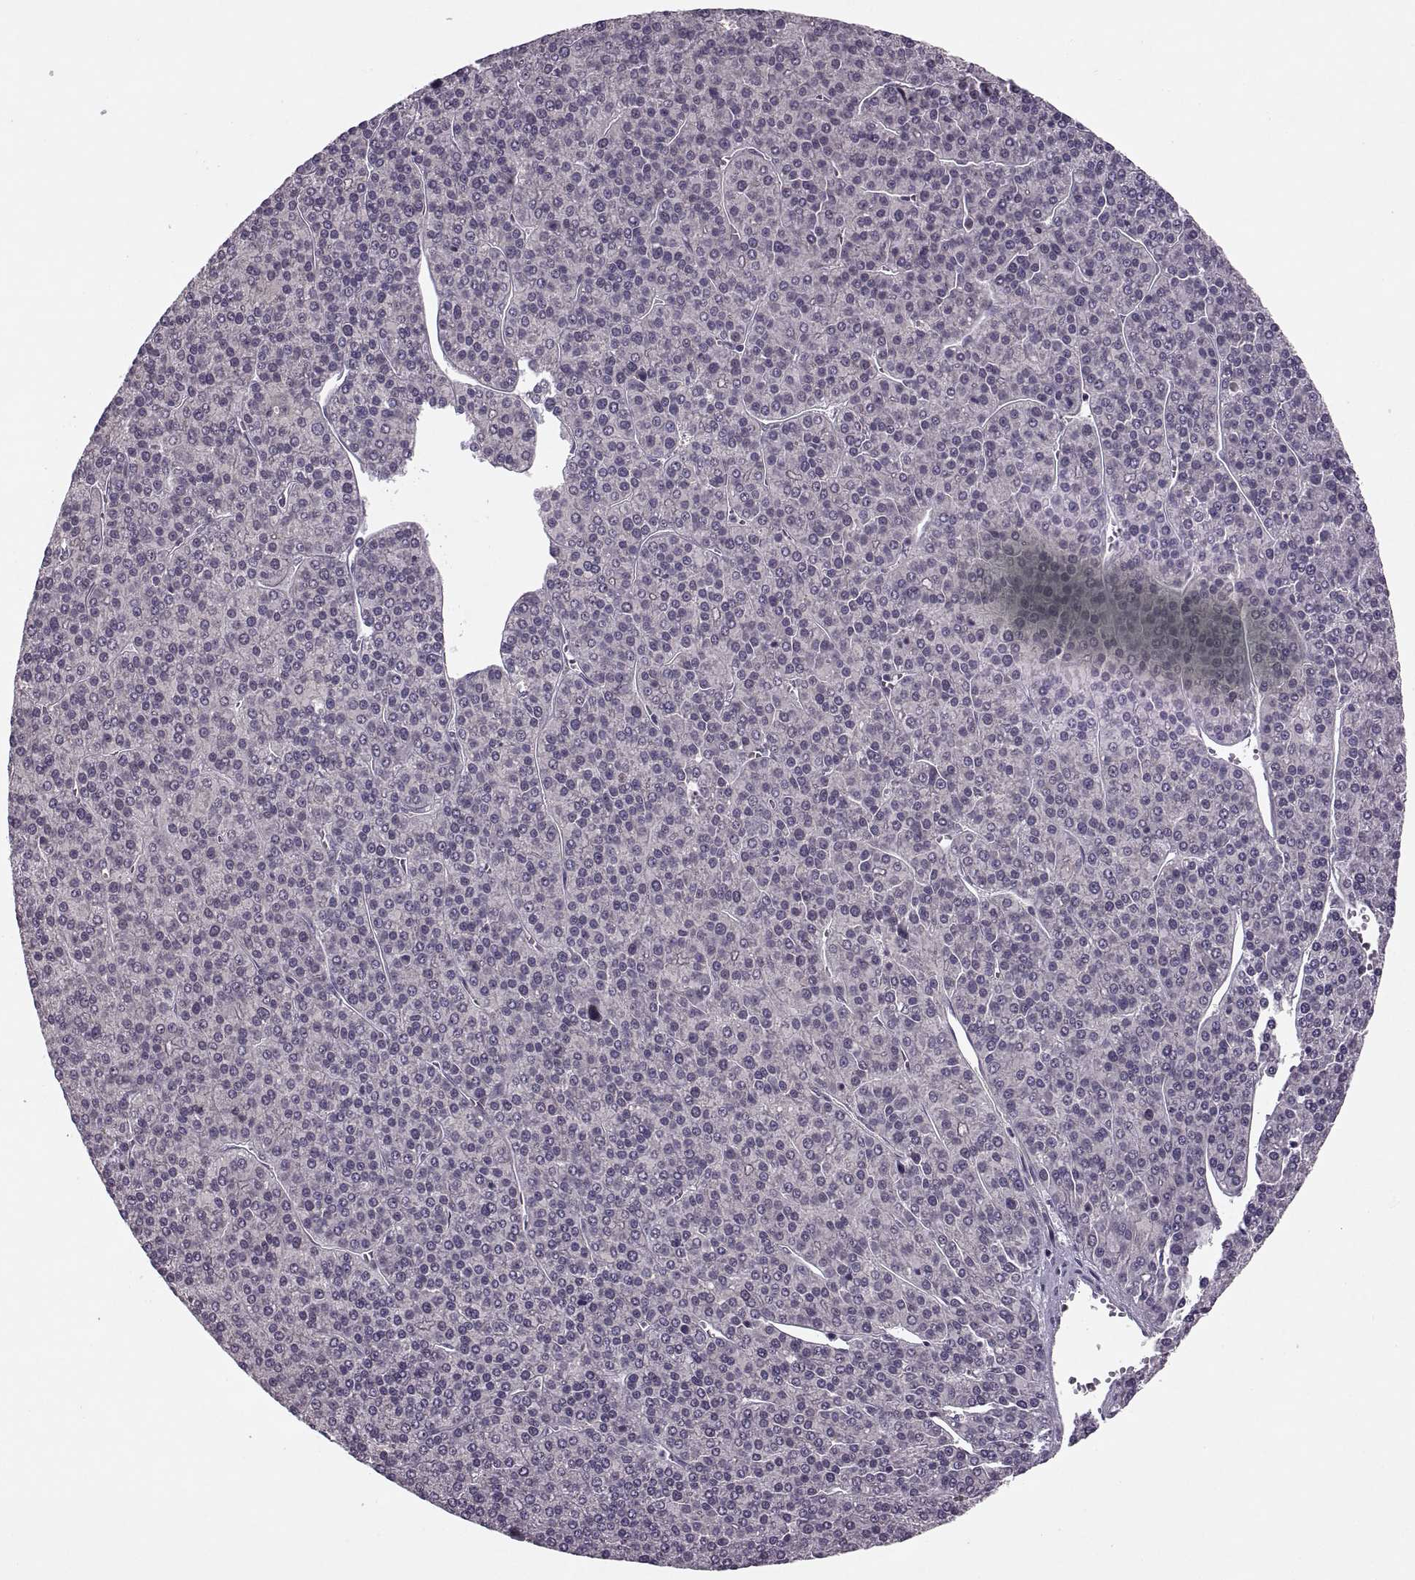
{"staining": {"intensity": "negative", "quantity": "none", "location": "none"}, "tissue": "liver cancer", "cell_type": "Tumor cells", "image_type": "cancer", "snomed": [{"axis": "morphology", "description": "Carcinoma, Hepatocellular, NOS"}, {"axis": "topography", "description": "Liver"}], "caption": "This is an immunohistochemistry image of hepatocellular carcinoma (liver). There is no staining in tumor cells.", "gene": "CACNA1F", "patient": {"sex": "female", "age": 58}}